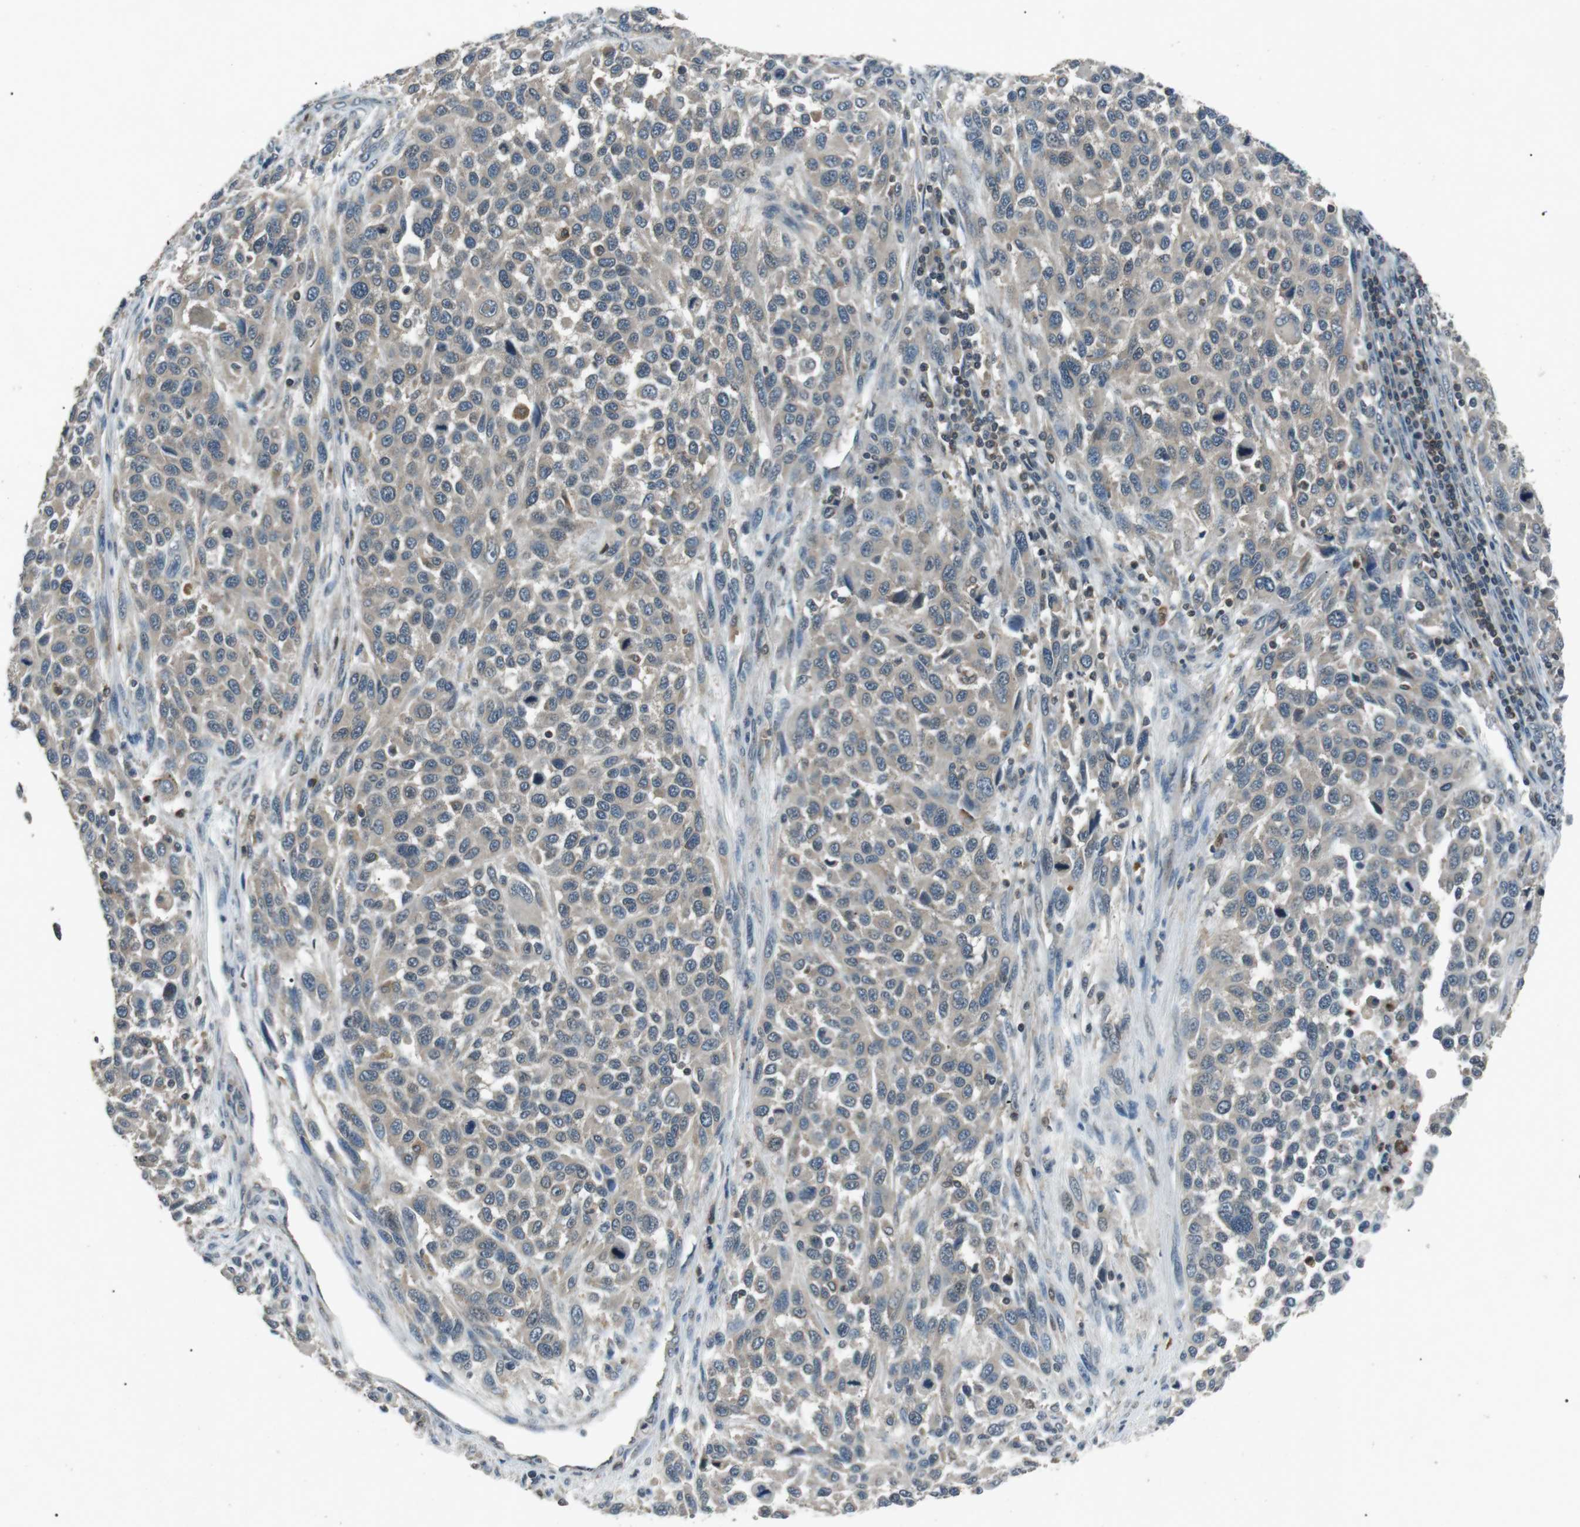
{"staining": {"intensity": "negative", "quantity": "none", "location": "none"}, "tissue": "melanoma", "cell_type": "Tumor cells", "image_type": "cancer", "snomed": [{"axis": "morphology", "description": "Malignant melanoma, Metastatic site"}, {"axis": "topography", "description": "Lymph node"}], "caption": "High magnification brightfield microscopy of melanoma stained with DAB (3,3'-diaminobenzidine) (brown) and counterstained with hematoxylin (blue): tumor cells show no significant positivity.", "gene": "NEK7", "patient": {"sex": "male", "age": 61}}